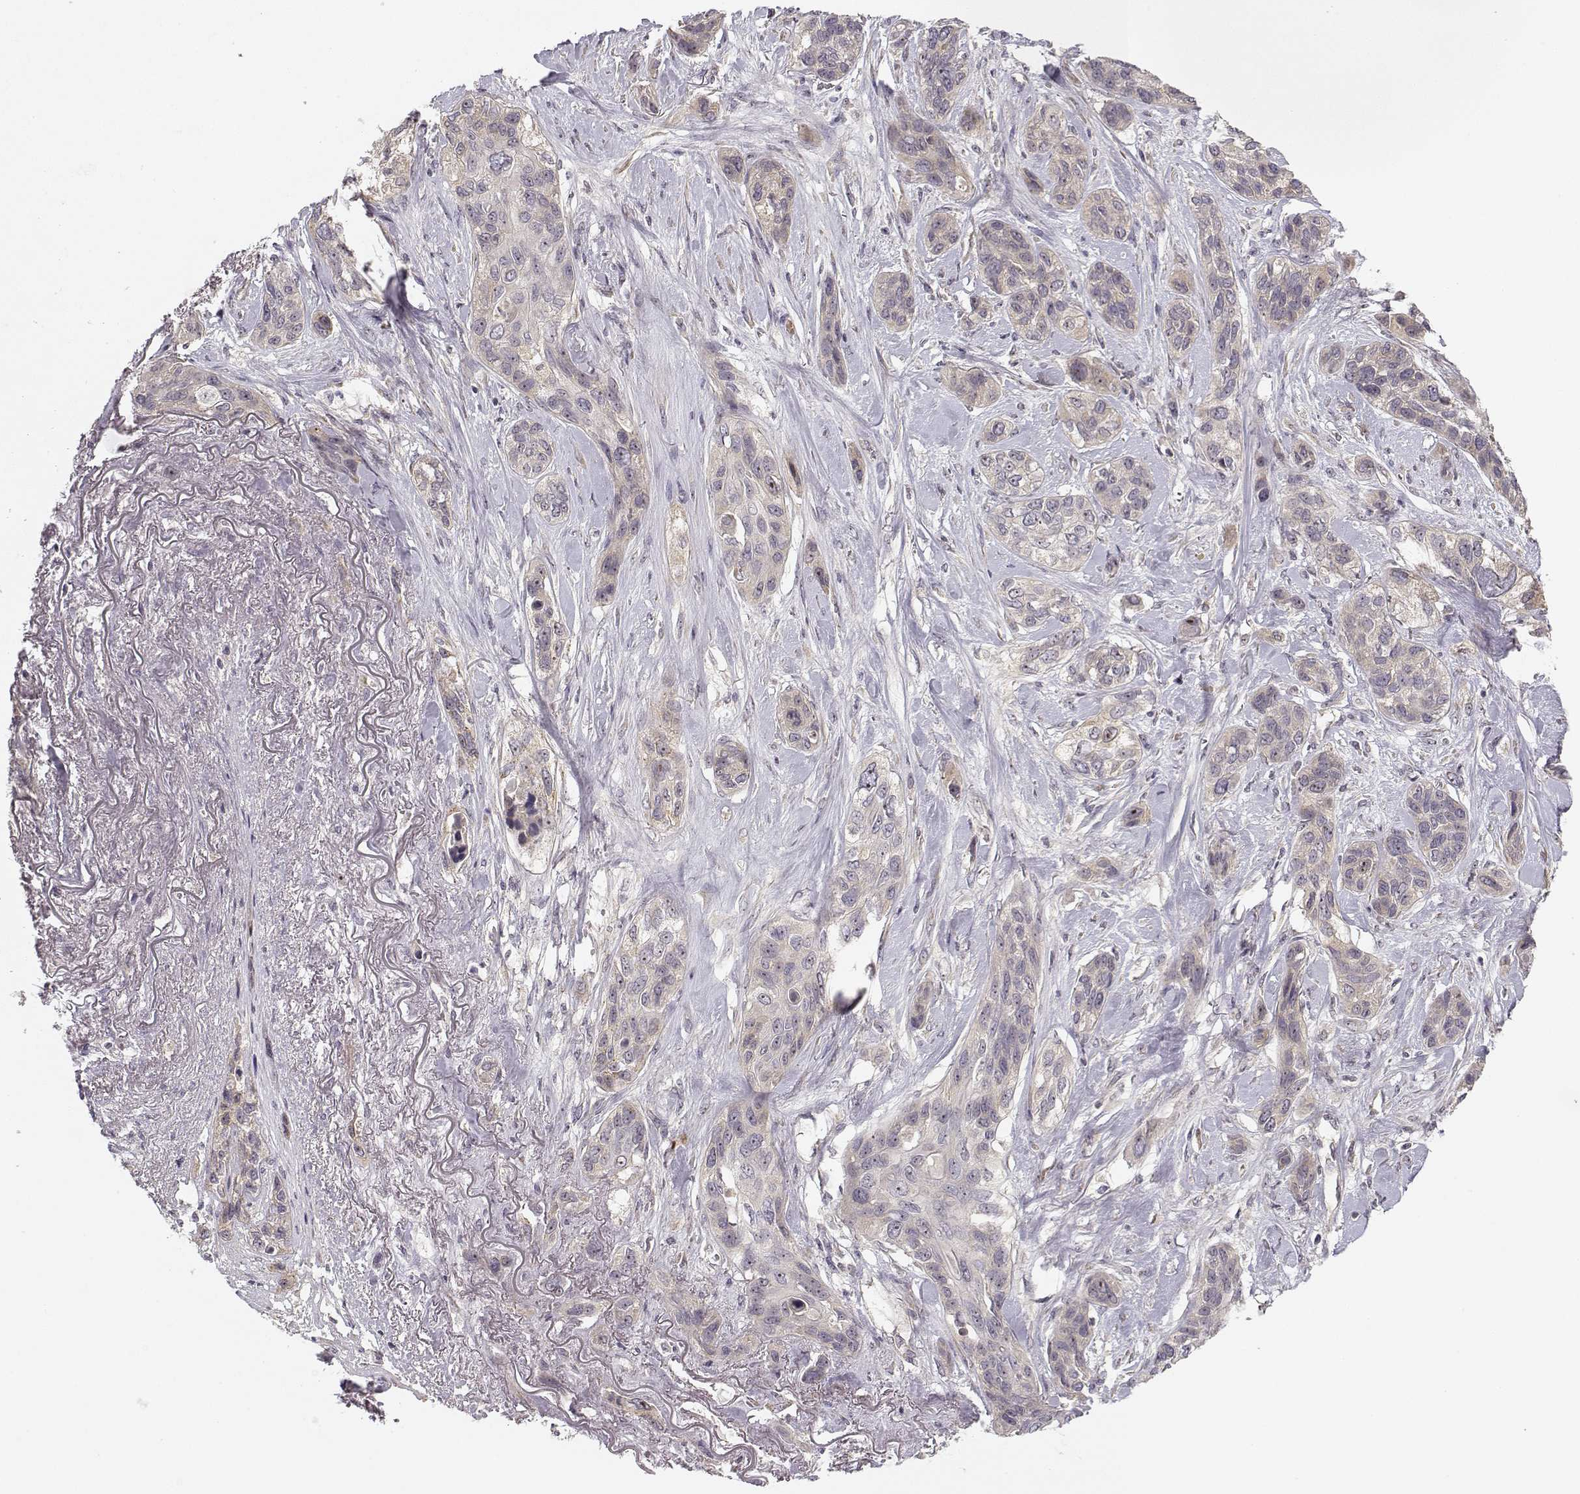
{"staining": {"intensity": "weak", "quantity": "<25%", "location": "cytoplasmic/membranous"}, "tissue": "lung cancer", "cell_type": "Tumor cells", "image_type": "cancer", "snomed": [{"axis": "morphology", "description": "Squamous cell carcinoma, NOS"}, {"axis": "topography", "description": "Lung"}], "caption": "Tumor cells show no significant protein staining in lung squamous cell carcinoma.", "gene": "MED12L", "patient": {"sex": "female", "age": 70}}